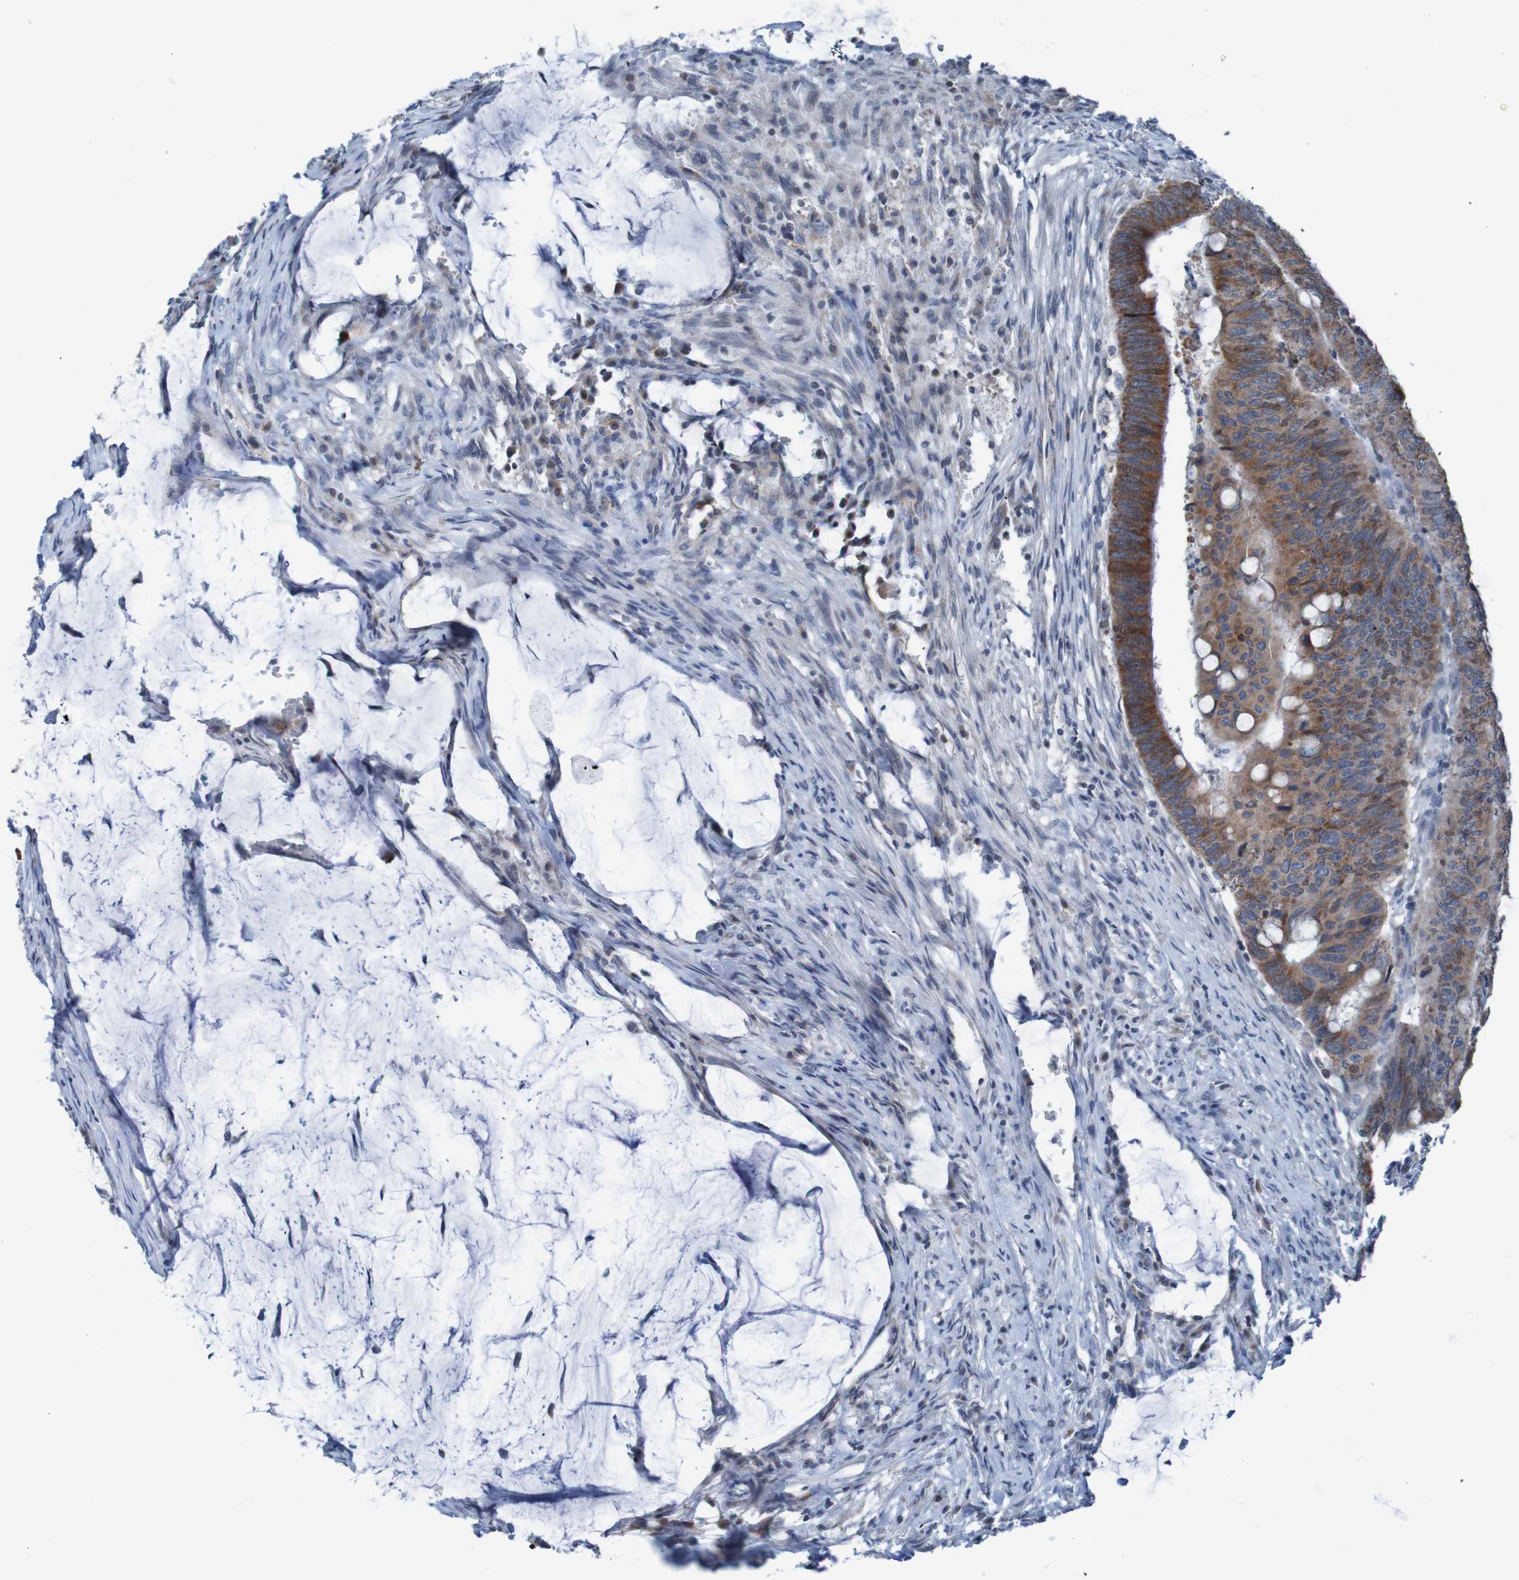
{"staining": {"intensity": "strong", "quantity": ">75%", "location": "cytoplasmic/membranous"}, "tissue": "colorectal cancer", "cell_type": "Tumor cells", "image_type": "cancer", "snomed": [{"axis": "morphology", "description": "Normal tissue, NOS"}, {"axis": "morphology", "description": "Adenocarcinoma, NOS"}, {"axis": "topography", "description": "Rectum"}, {"axis": "topography", "description": "Peripheral nerve tissue"}], "caption": "DAB immunohistochemical staining of human adenocarcinoma (colorectal) reveals strong cytoplasmic/membranous protein expression in about >75% of tumor cells.", "gene": "UNG", "patient": {"sex": "male", "age": 92}}